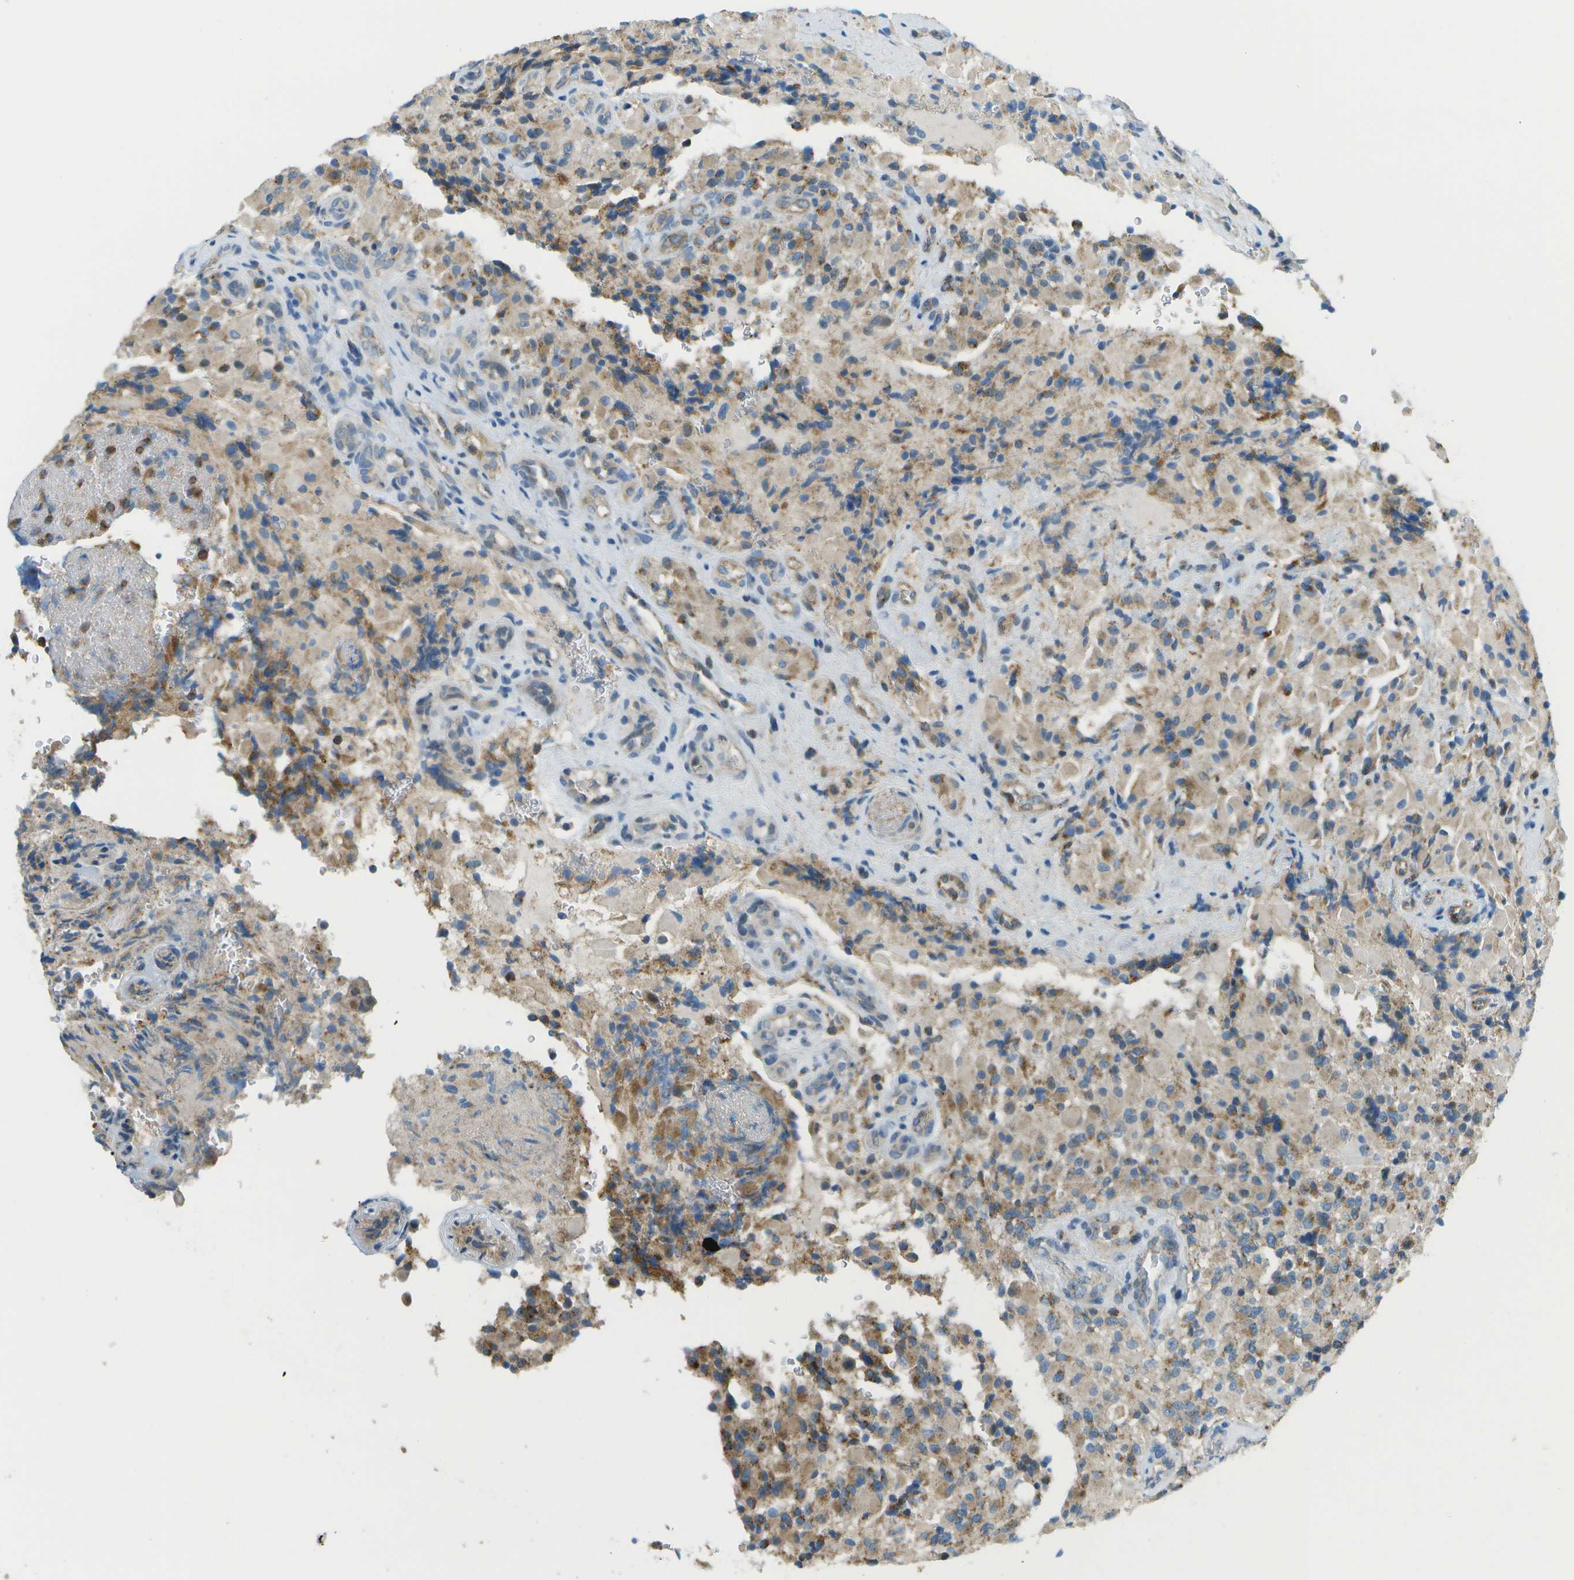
{"staining": {"intensity": "moderate", "quantity": "25%-75%", "location": "cytoplasmic/membranous"}, "tissue": "glioma", "cell_type": "Tumor cells", "image_type": "cancer", "snomed": [{"axis": "morphology", "description": "Glioma, malignant, High grade"}, {"axis": "topography", "description": "Brain"}], "caption": "This micrograph reveals immunohistochemistry staining of high-grade glioma (malignant), with medium moderate cytoplasmic/membranous staining in about 25%-75% of tumor cells.", "gene": "MYH11", "patient": {"sex": "male", "age": 71}}